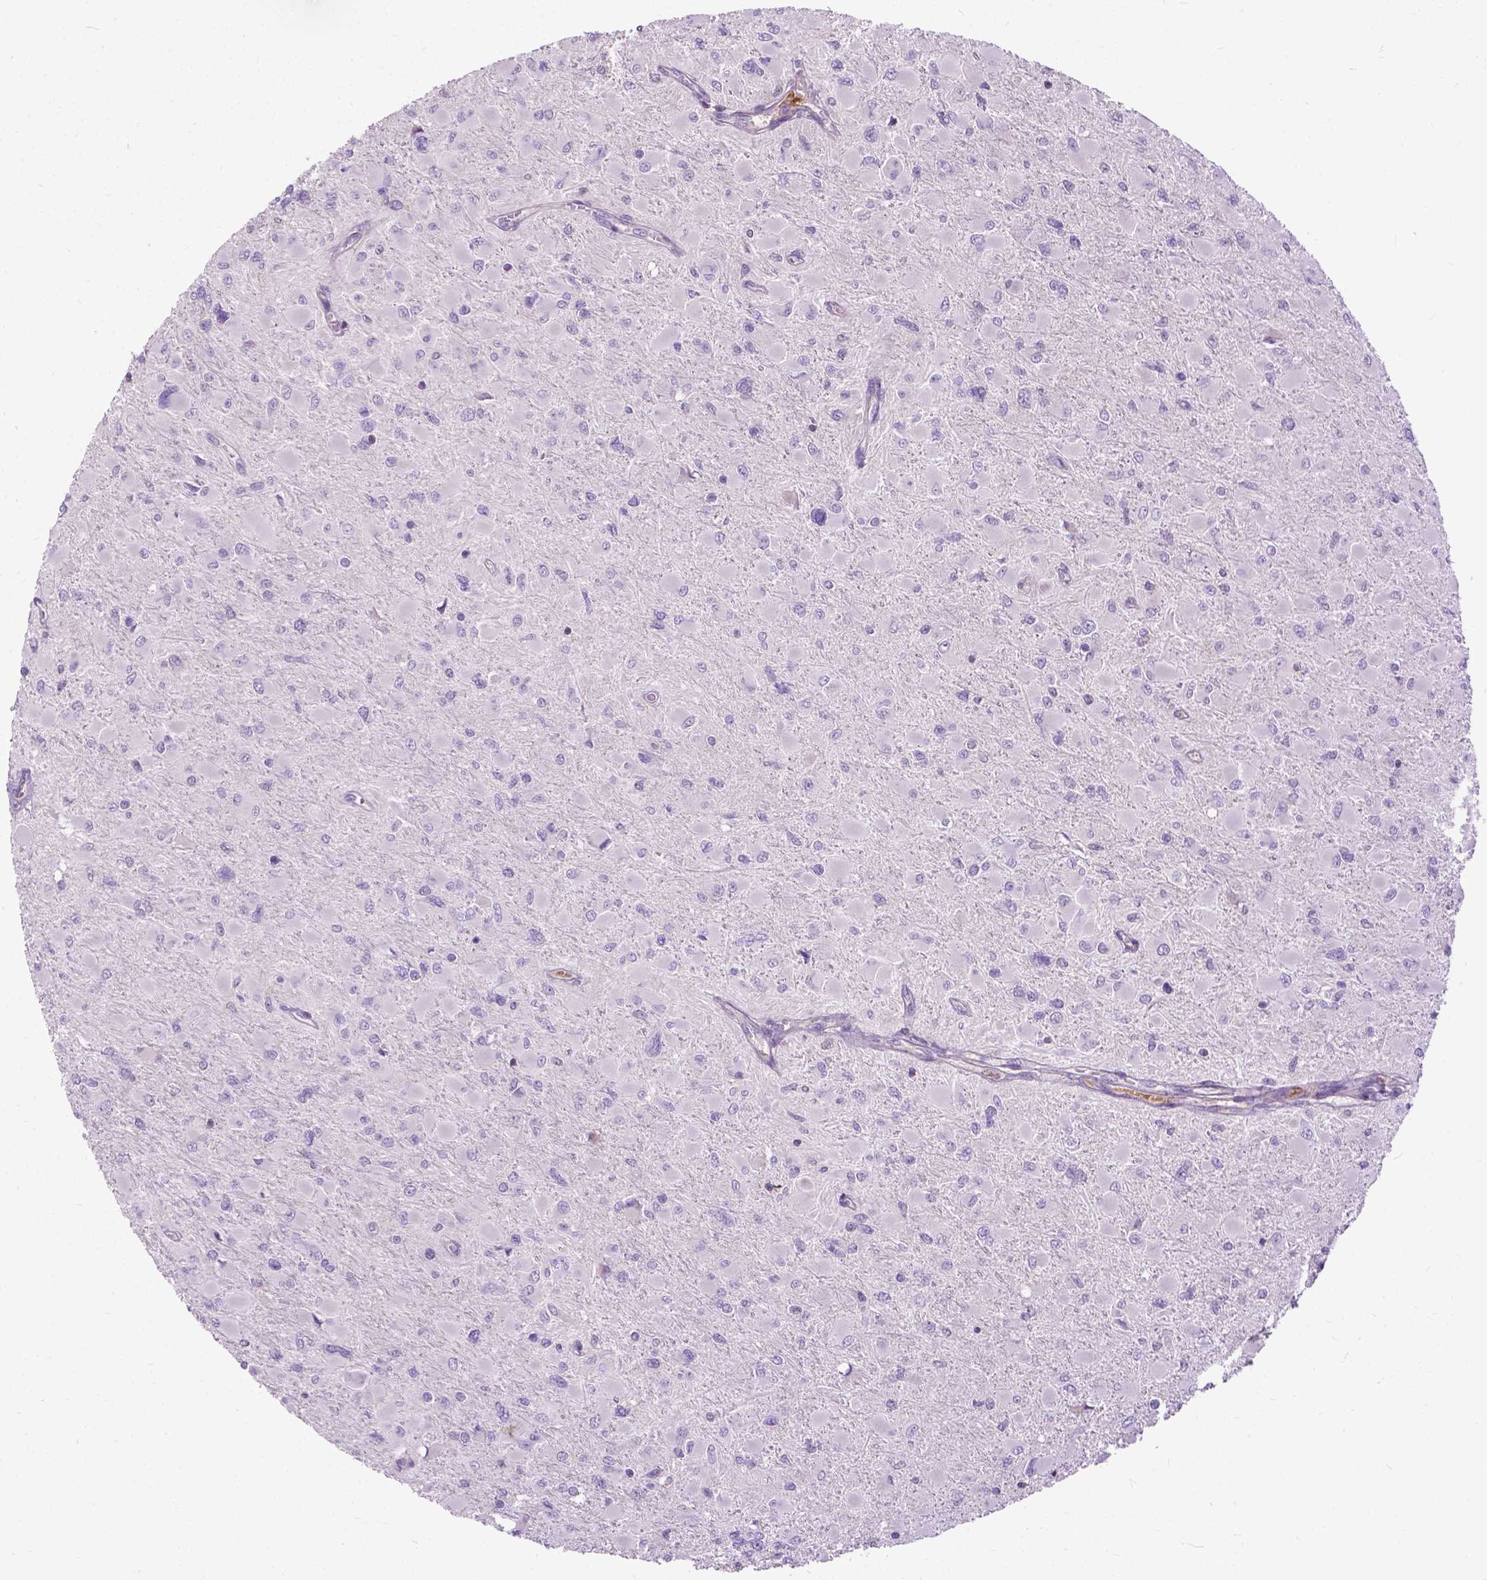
{"staining": {"intensity": "negative", "quantity": "none", "location": "none"}, "tissue": "glioma", "cell_type": "Tumor cells", "image_type": "cancer", "snomed": [{"axis": "morphology", "description": "Glioma, malignant, High grade"}, {"axis": "topography", "description": "Cerebral cortex"}], "caption": "This is a photomicrograph of IHC staining of malignant glioma (high-grade), which shows no expression in tumor cells.", "gene": "JAK3", "patient": {"sex": "female", "age": 36}}